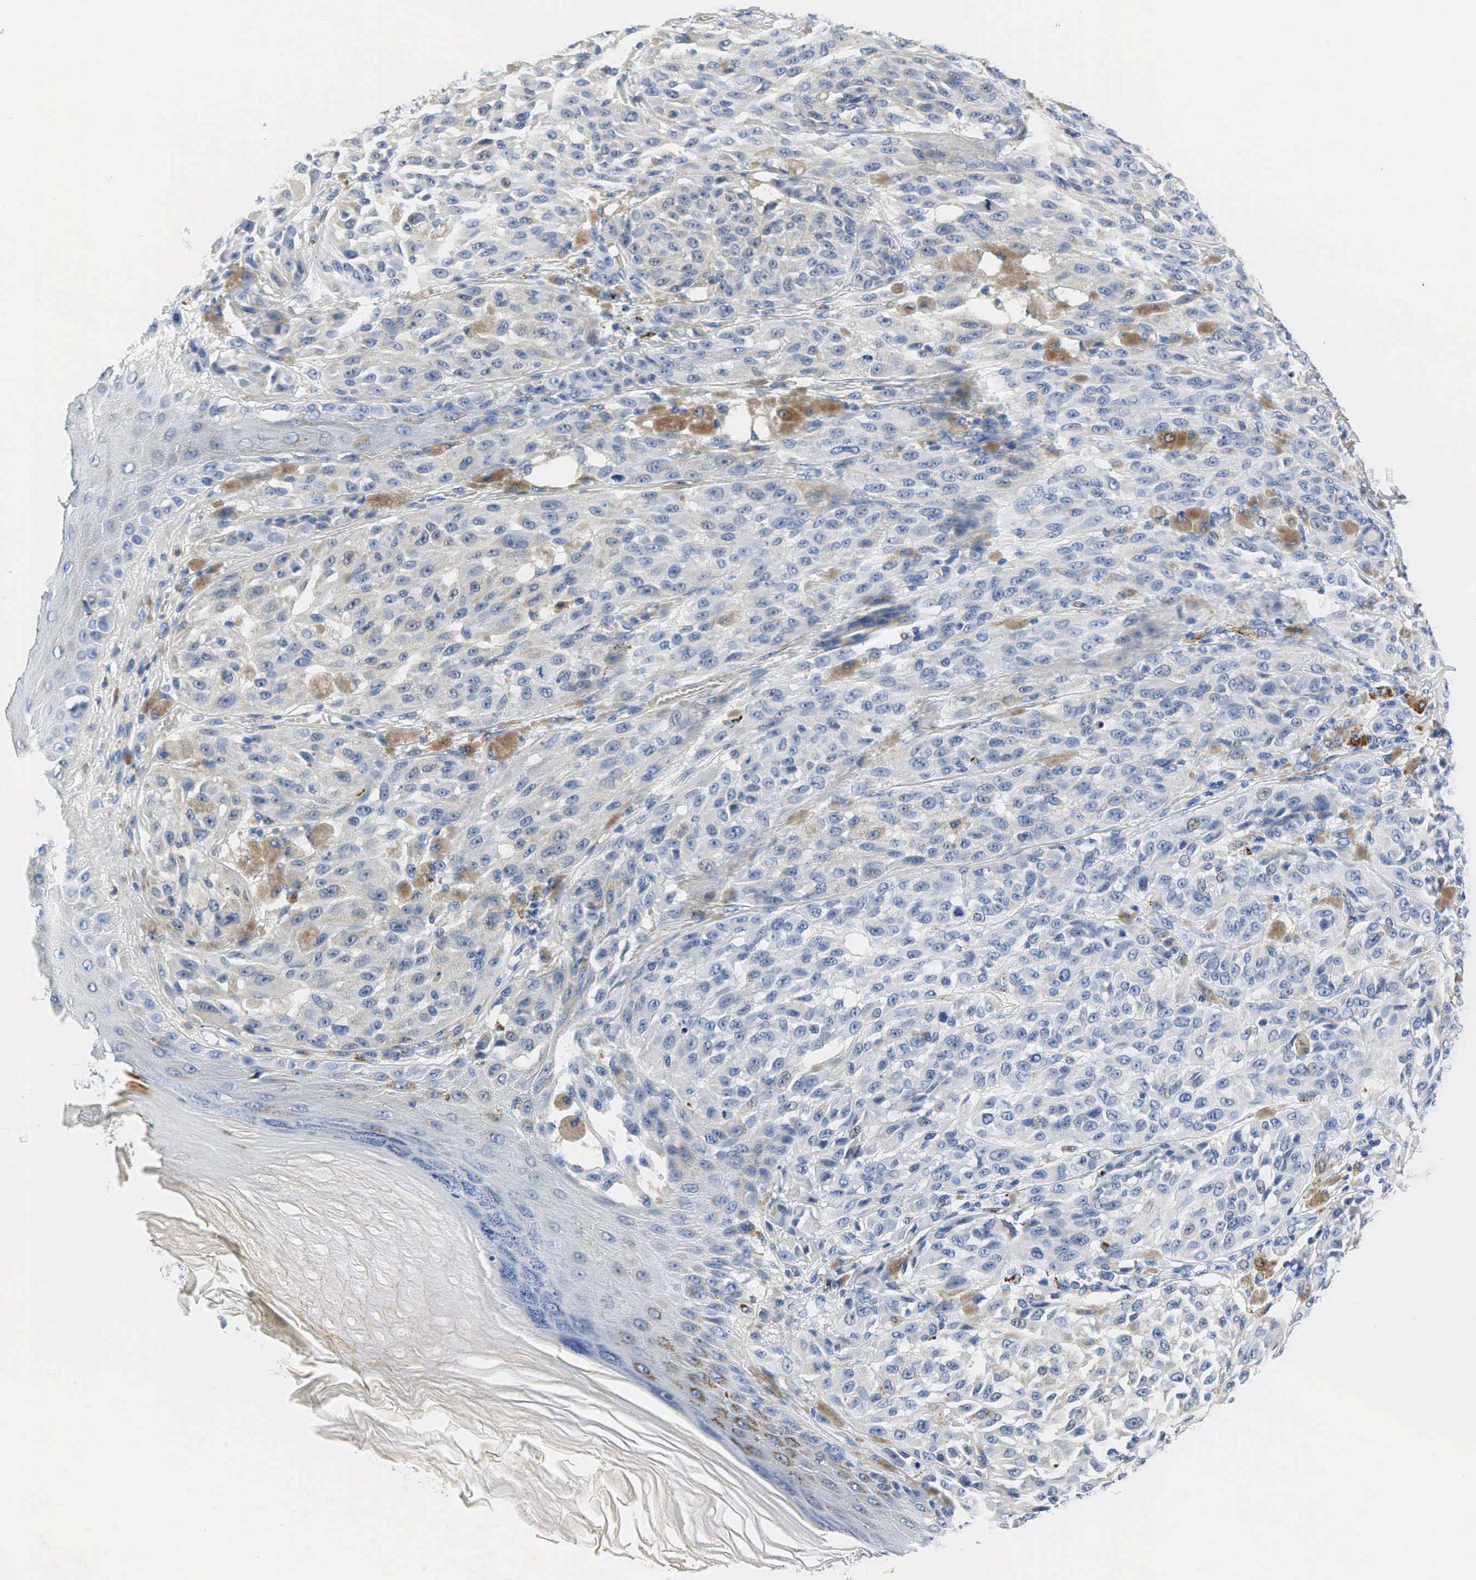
{"staining": {"intensity": "negative", "quantity": "none", "location": "none"}, "tissue": "melanoma", "cell_type": "Tumor cells", "image_type": "cancer", "snomed": [{"axis": "morphology", "description": "Malignant melanoma, NOS"}, {"axis": "topography", "description": "Skin"}], "caption": "Histopathology image shows no significant protein expression in tumor cells of melanoma. (DAB immunohistochemistry with hematoxylin counter stain).", "gene": "SYP", "patient": {"sex": "male", "age": 44}}